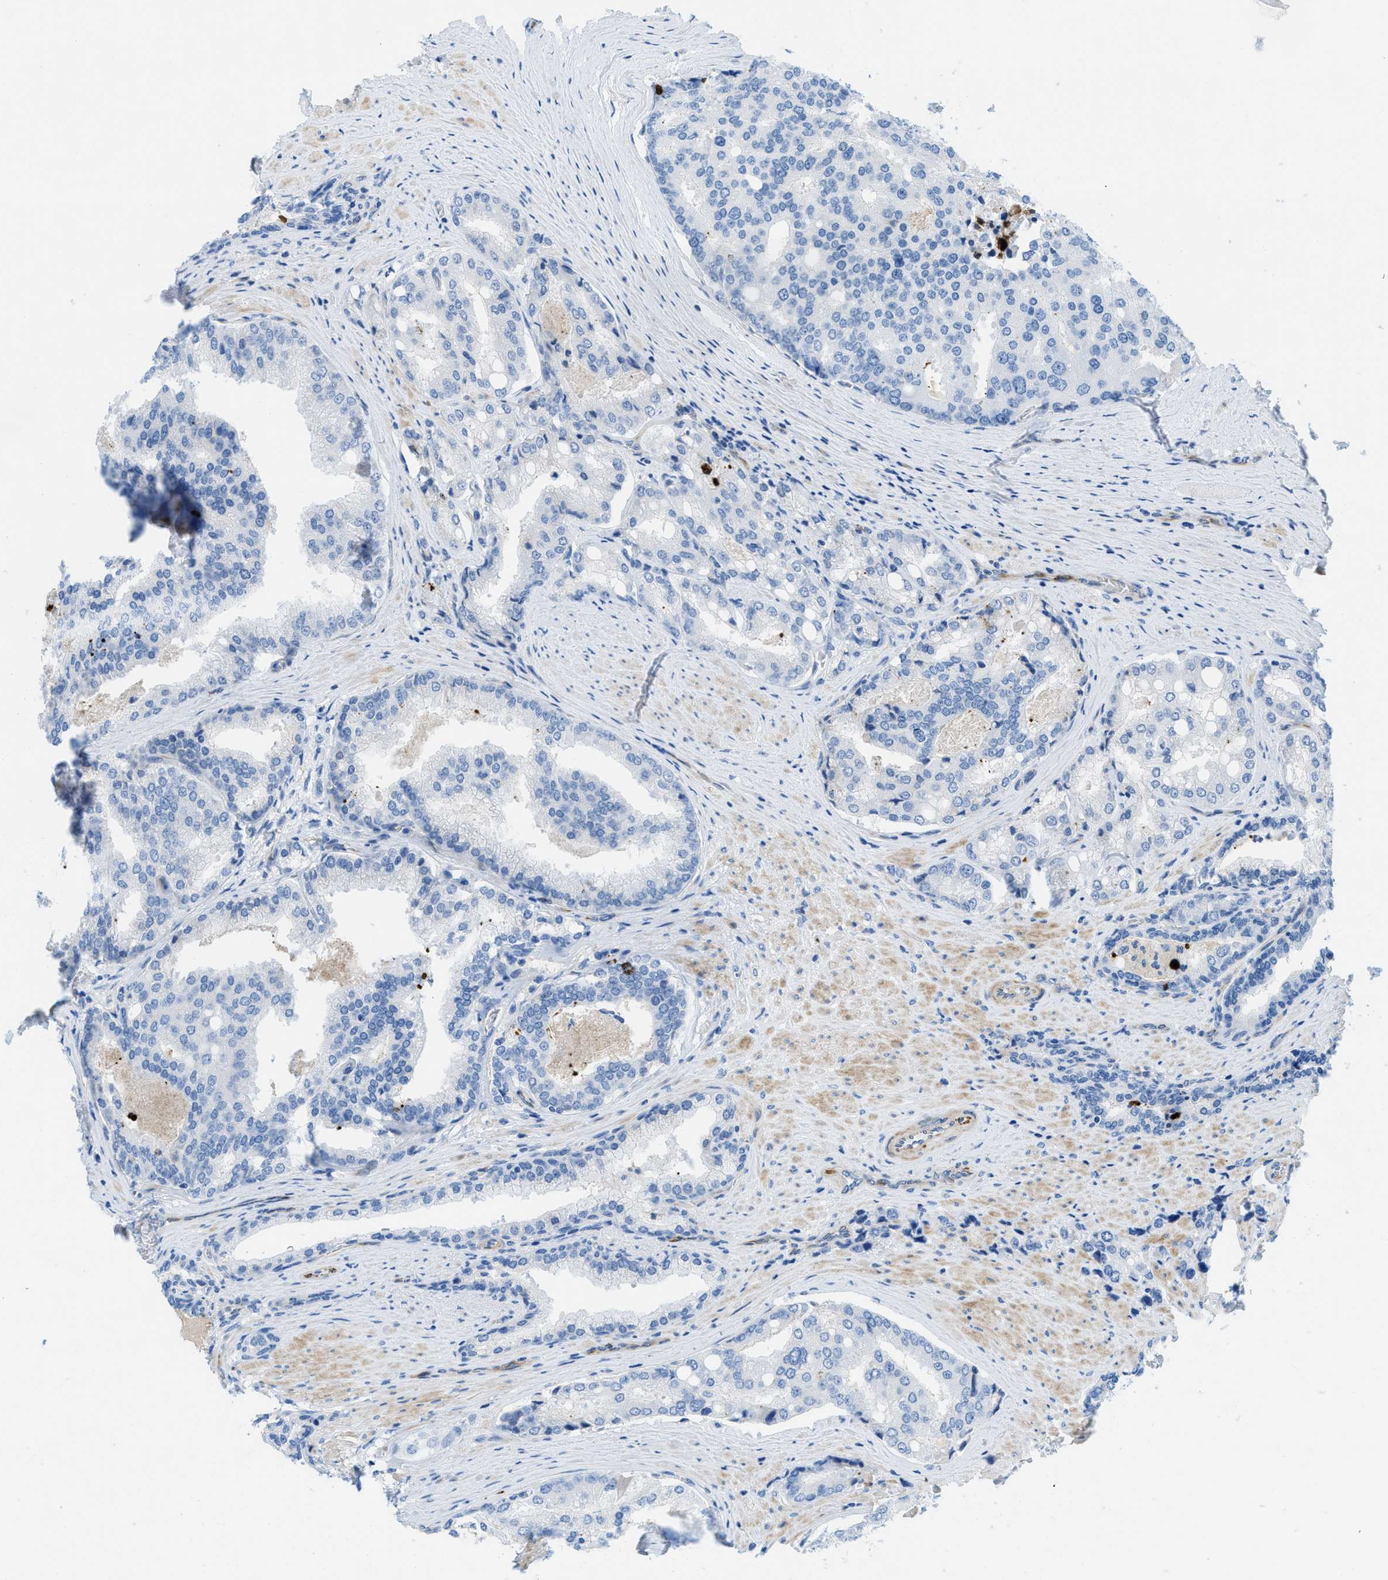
{"staining": {"intensity": "negative", "quantity": "none", "location": "none"}, "tissue": "prostate cancer", "cell_type": "Tumor cells", "image_type": "cancer", "snomed": [{"axis": "morphology", "description": "Adenocarcinoma, High grade"}, {"axis": "topography", "description": "Prostate"}], "caption": "There is no significant positivity in tumor cells of prostate high-grade adenocarcinoma.", "gene": "XCR1", "patient": {"sex": "male", "age": 50}}